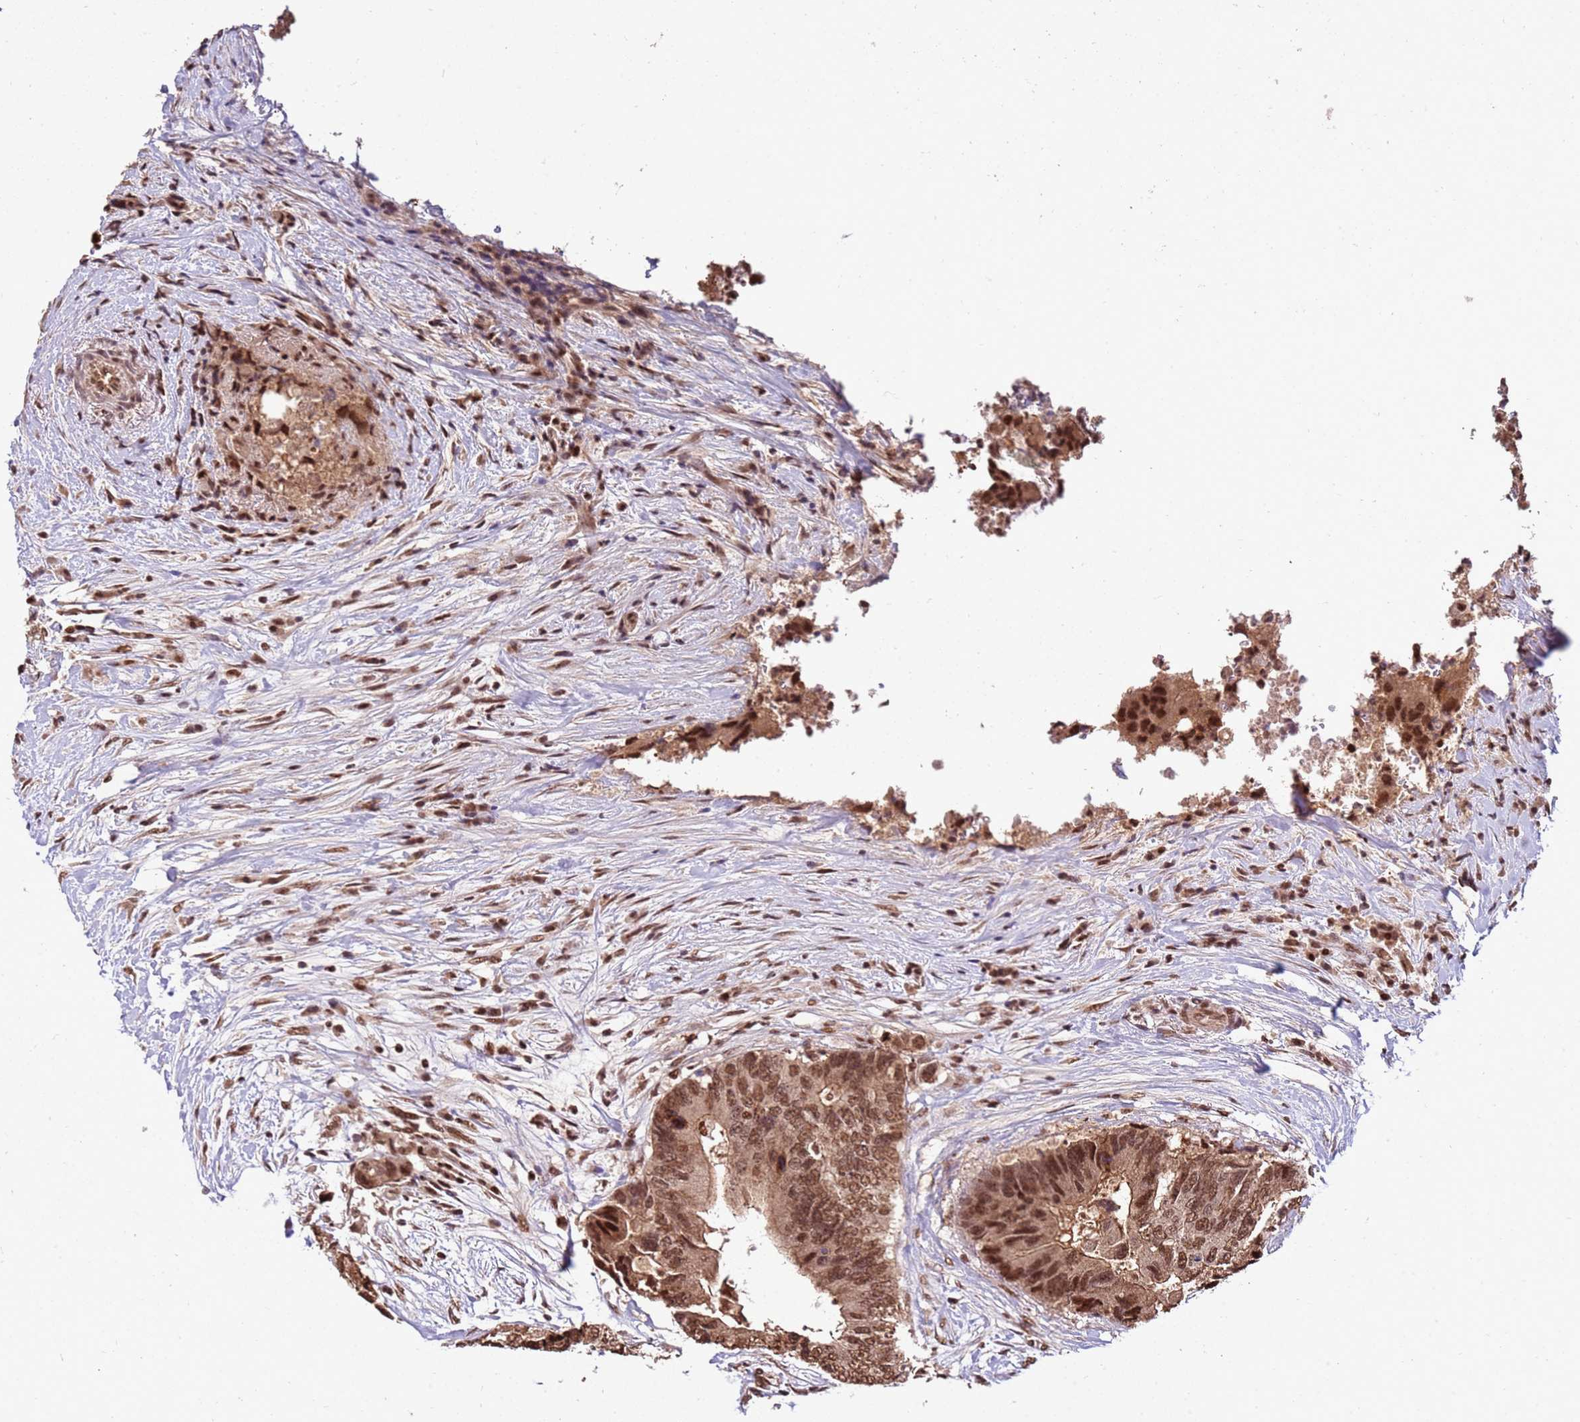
{"staining": {"intensity": "moderate", "quantity": ">75%", "location": "nuclear"}, "tissue": "colorectal cancer", "cell_type": "Tumor cells", "image_type": "cancer", "snomed": [{"axis": "morphology", "description": "Adenocarcinoma, NOS"}, {"axis": "topography", "description": "Colon"}], "caption": "Moderate nuclear positivity for a protein is present in about >75% of tumor cells of colorectal cancer (adenocarcinoma) using immunohistochemistry.", "gene": "ZBTB12", "patient": {"sex": "male", "age": 71}}